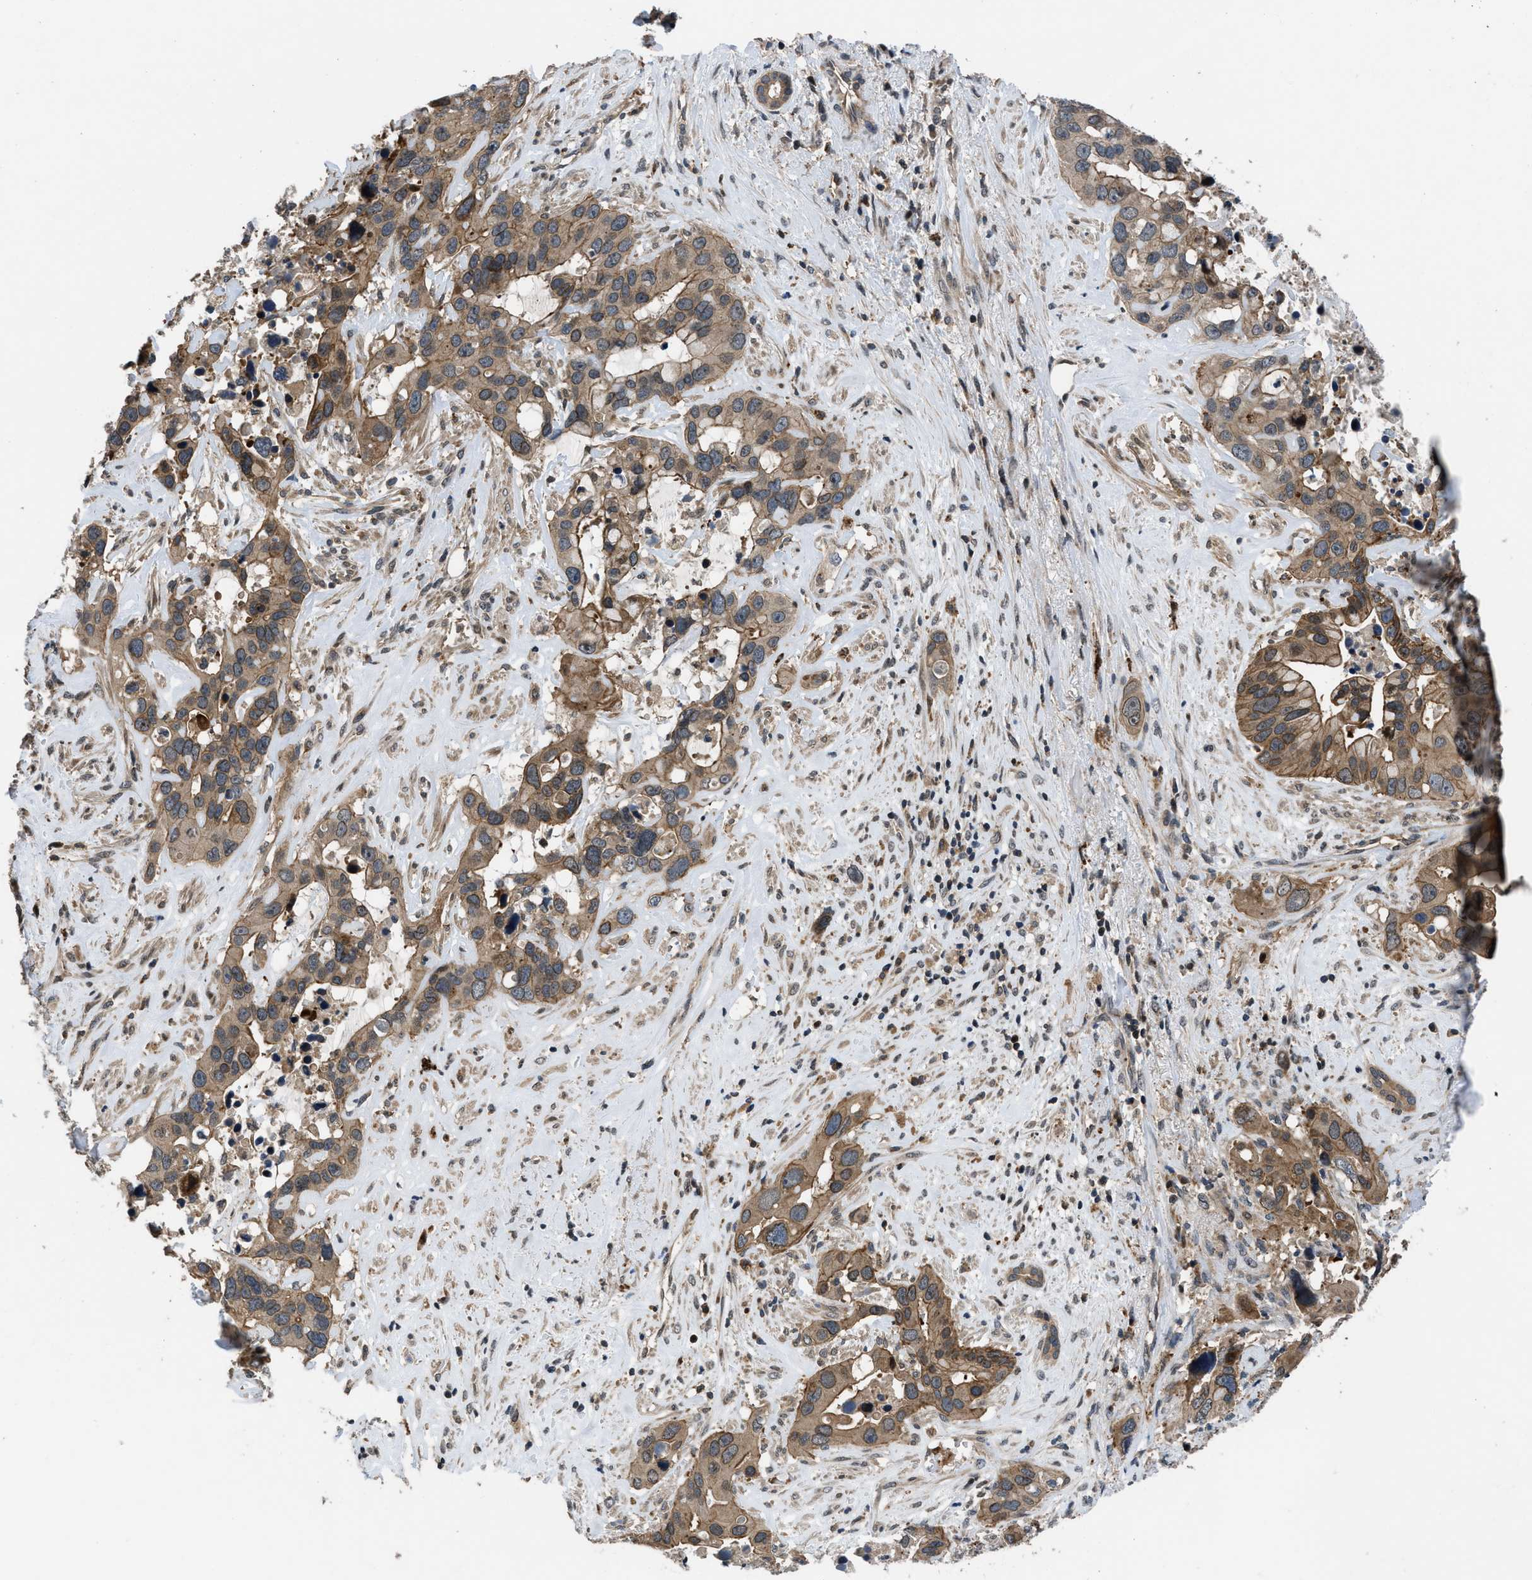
{"staining": {"intensity": "moderate", "quantity": ">75%", "location": "cytoplasmic/membranous"}, "tissue": "liver cancer", "cell_type": "Tumor cells", "image_type": "cancer", "snomed": [{"axis": "morphology", "description": "Cholangiocarcinoma"}, {"axis": "topography", "description": "Liver"}], "caption": "This is a micrograph of IHC staining of cholangiocarcinoma (liver), which shows moderate expression in the cytoplasmic/membranous of tumor cells.", "gene": "CTBS", "patient": {"sex": "female", "age": 65}}